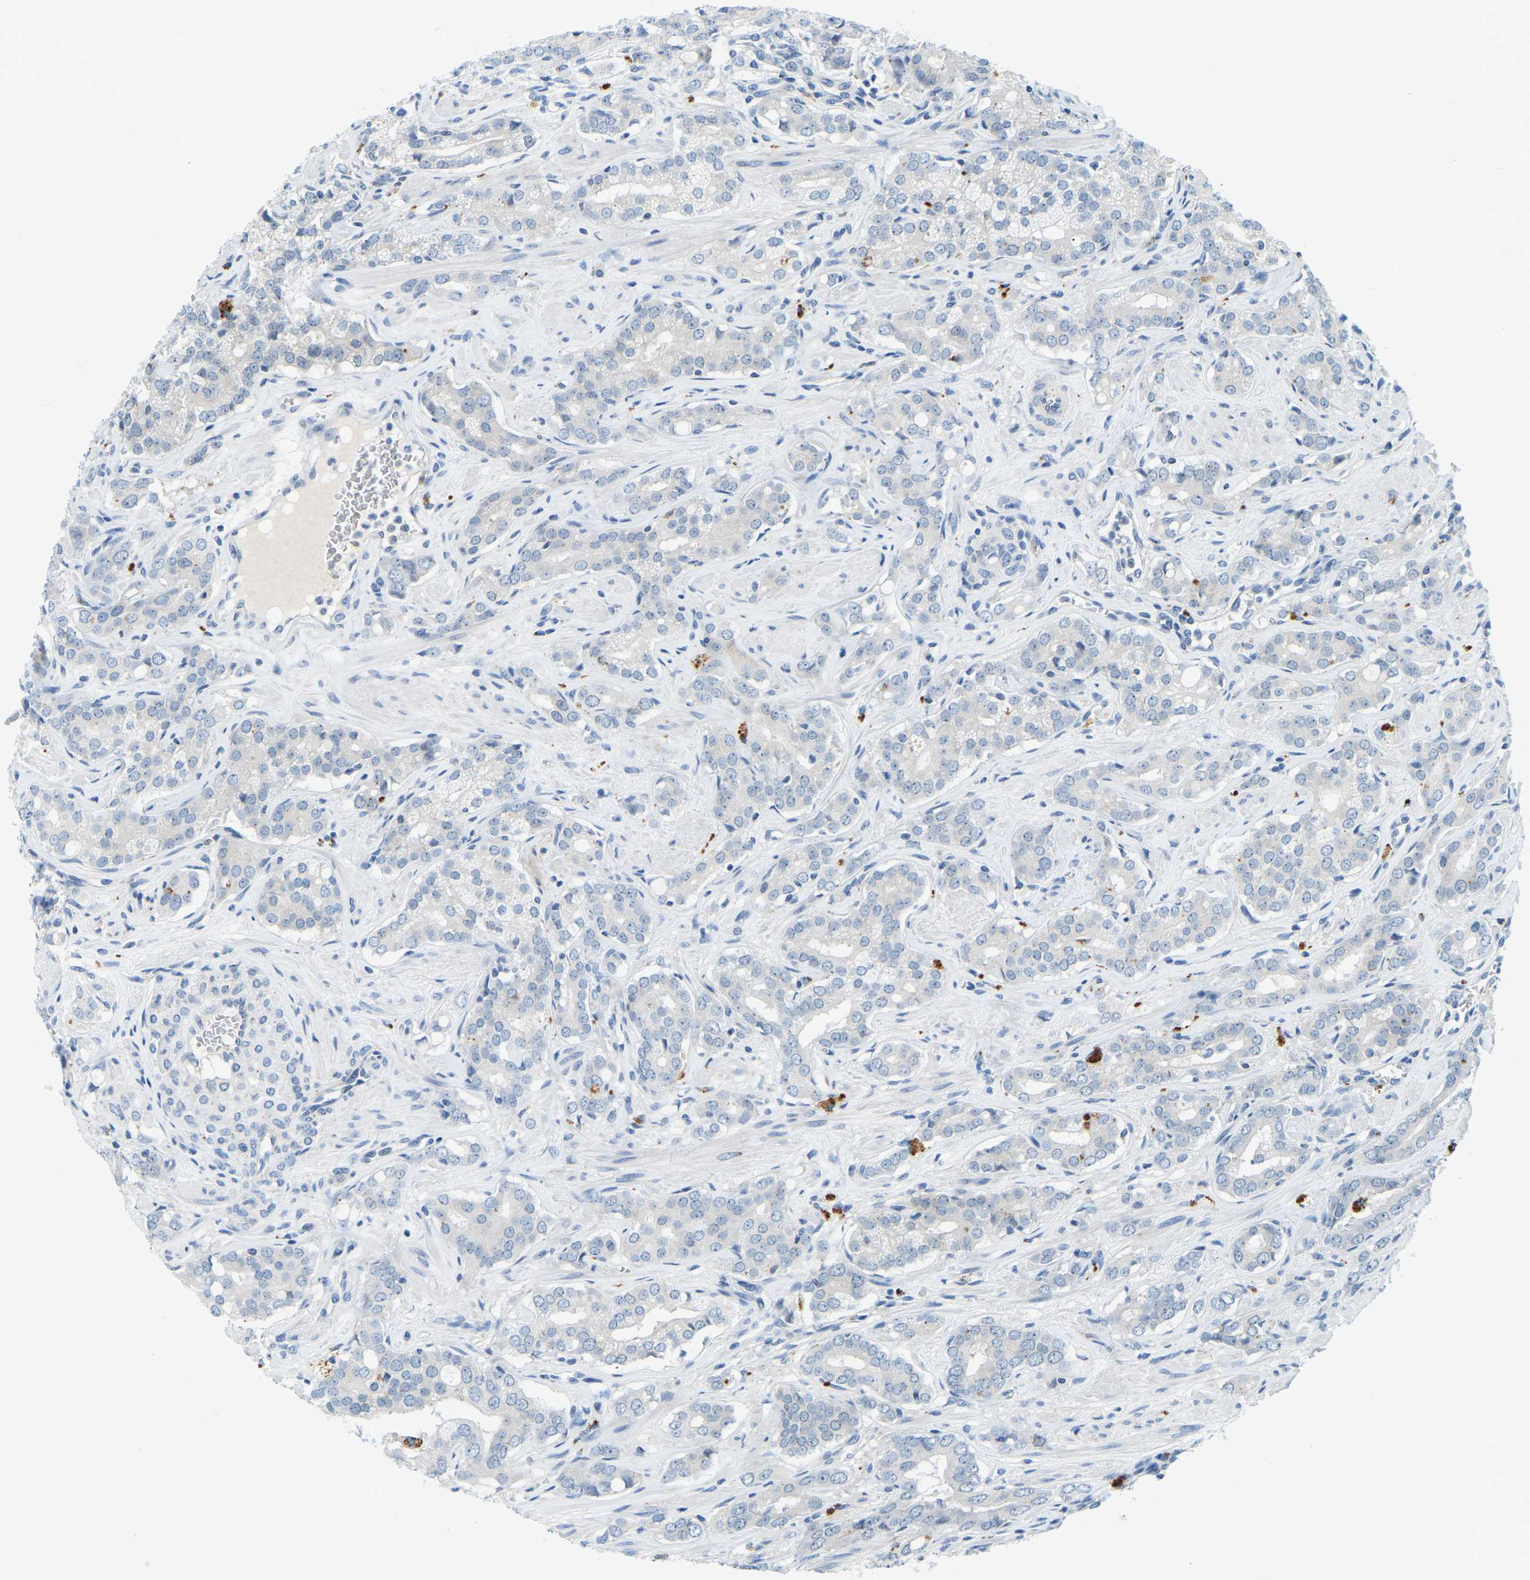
{"staining": {"intensity": "negative", "quantity": "none", "location": "none"}, "tissue": "prostate cancer", "cell_type": "Tumor cells", "image_type": "cancer", "snomed": [{"axis": "morphology", "description": "Adenocarcinoma, High grade"}, {"axis": "topography", "description": "Prostate"}], "caption": "Immunohistochemistry of human high-grade adenocarcinoma (prostate) demonstrates no expression in tumor cells. Nuclei are stained in blue.", "gene": "NME8", "patient": {"sex": "male", "age": 52}}